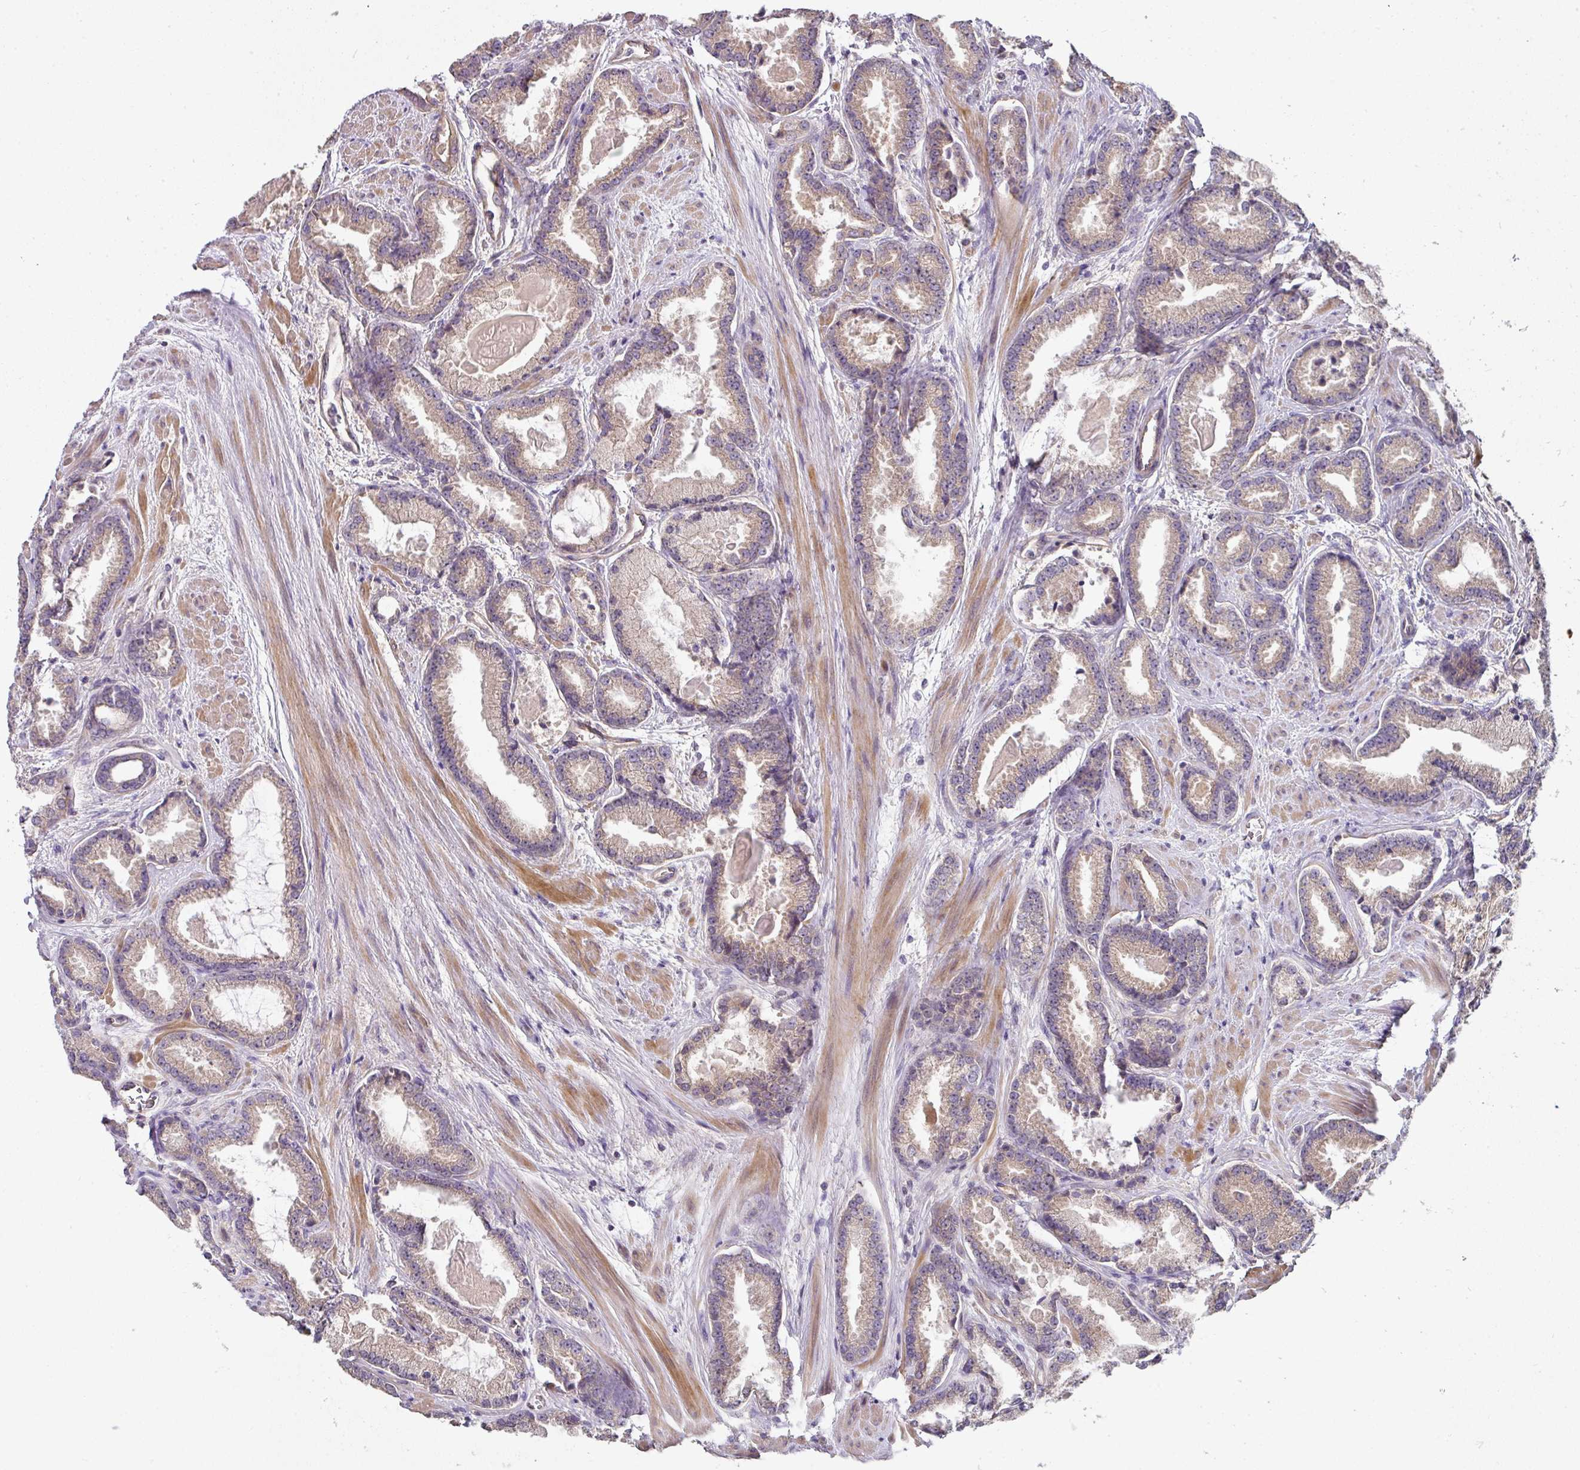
{"staining": {"intensity": "negative", "quantity": "none", "location": "none"}, "tissue": "prostate cancer", "cell_type": "Tumor cells", "image_type": "cancer", "snomed": [{"axis": "morphology", "description": "Adenocarcinoma, Low grade"}, {"axis": "topography", "description": "Prostate"}], "caption": "Tumor cells are negative for brown protein staining in prostate cancer.", "gene": "C4orf48", "patient": {"sex": "male", "age": 62}}